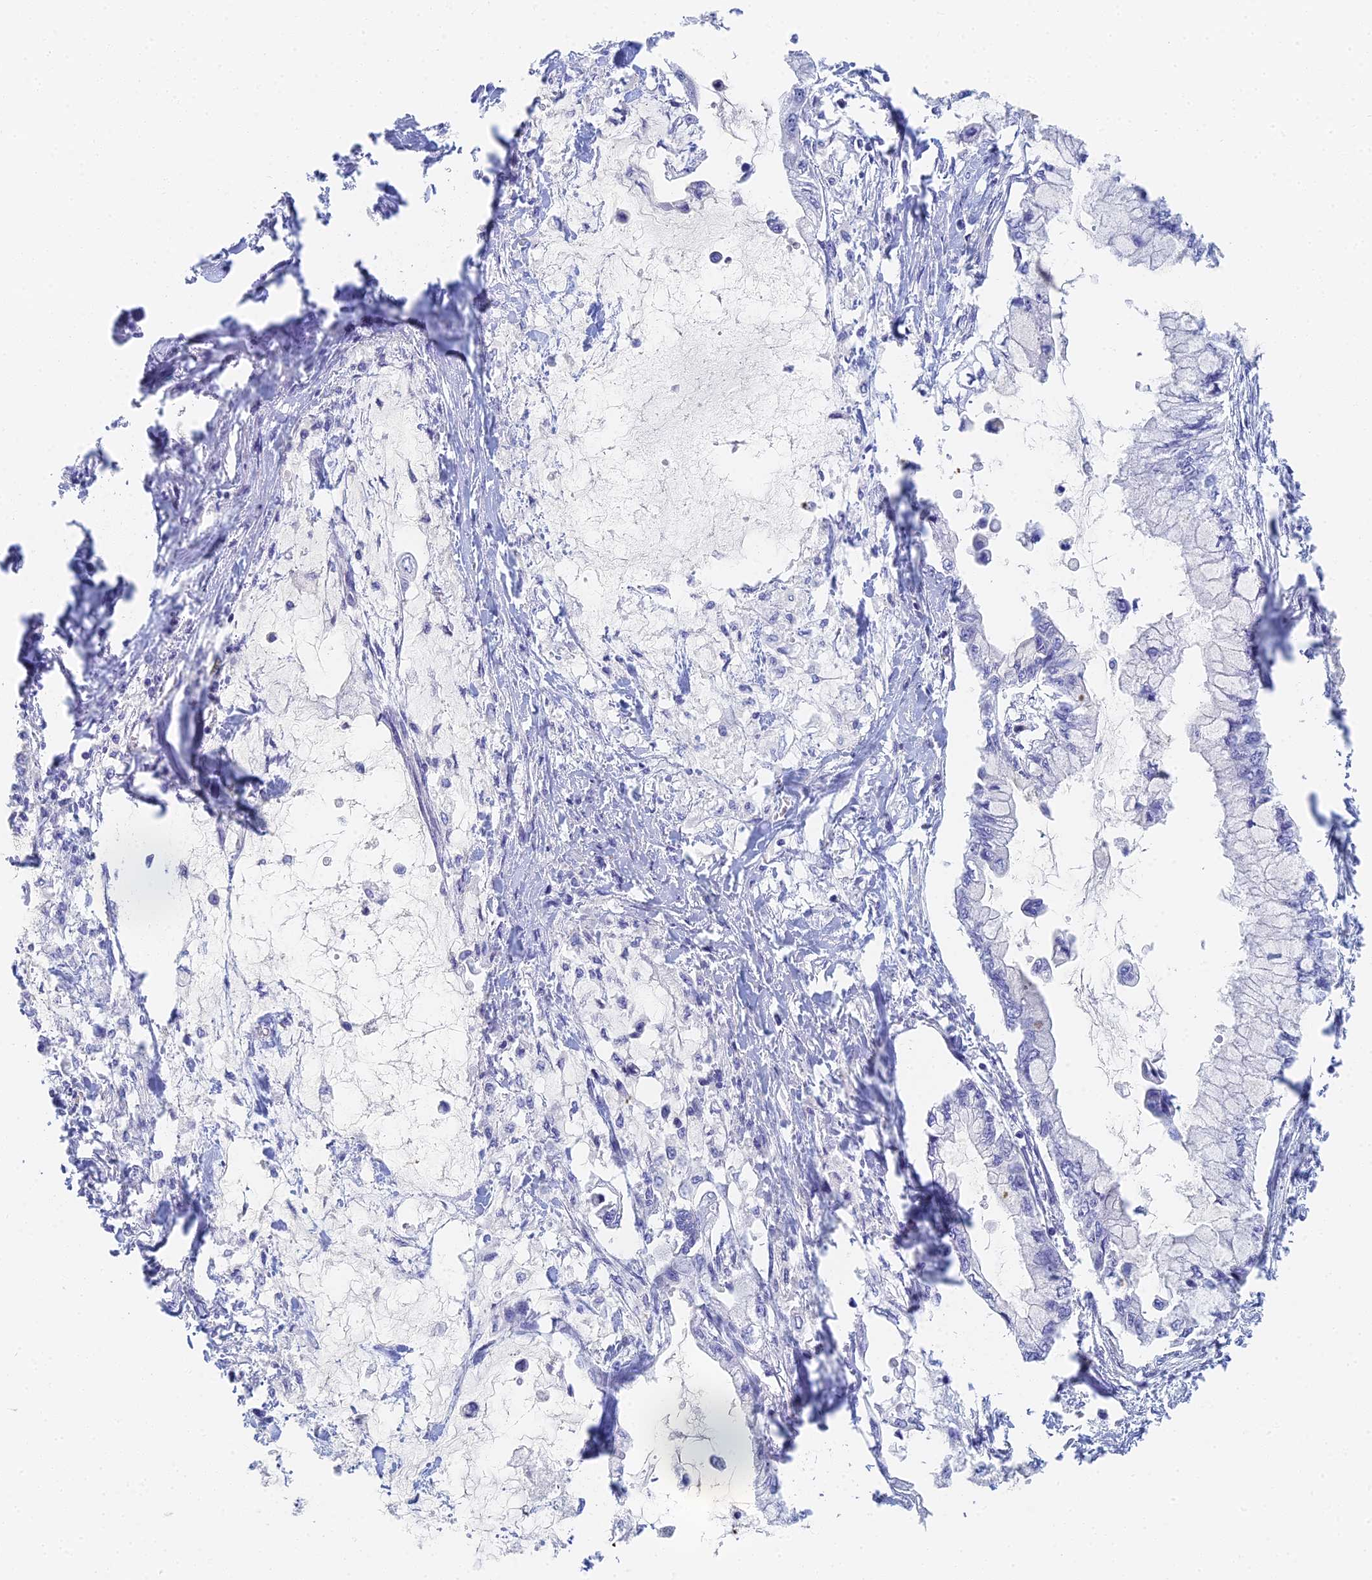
{"staining": {"intensity": "negative", "quantity": "none", "location": "none"}, "tissue": "pancreatic cancer", "cell_type": "Tumor cells", "image_type": "cancer", "snomed": [{"axis": "morphology", "description": "Adenocarcinoma, NOS"}, {"axis": "topography", "description": "Pancreas"}], "caption": "Tumor cells show no significant positivity in adenocarcinoma (pancreatic).", "gene": "MCM2", "patient": {"sex": "male", "age": 48}}